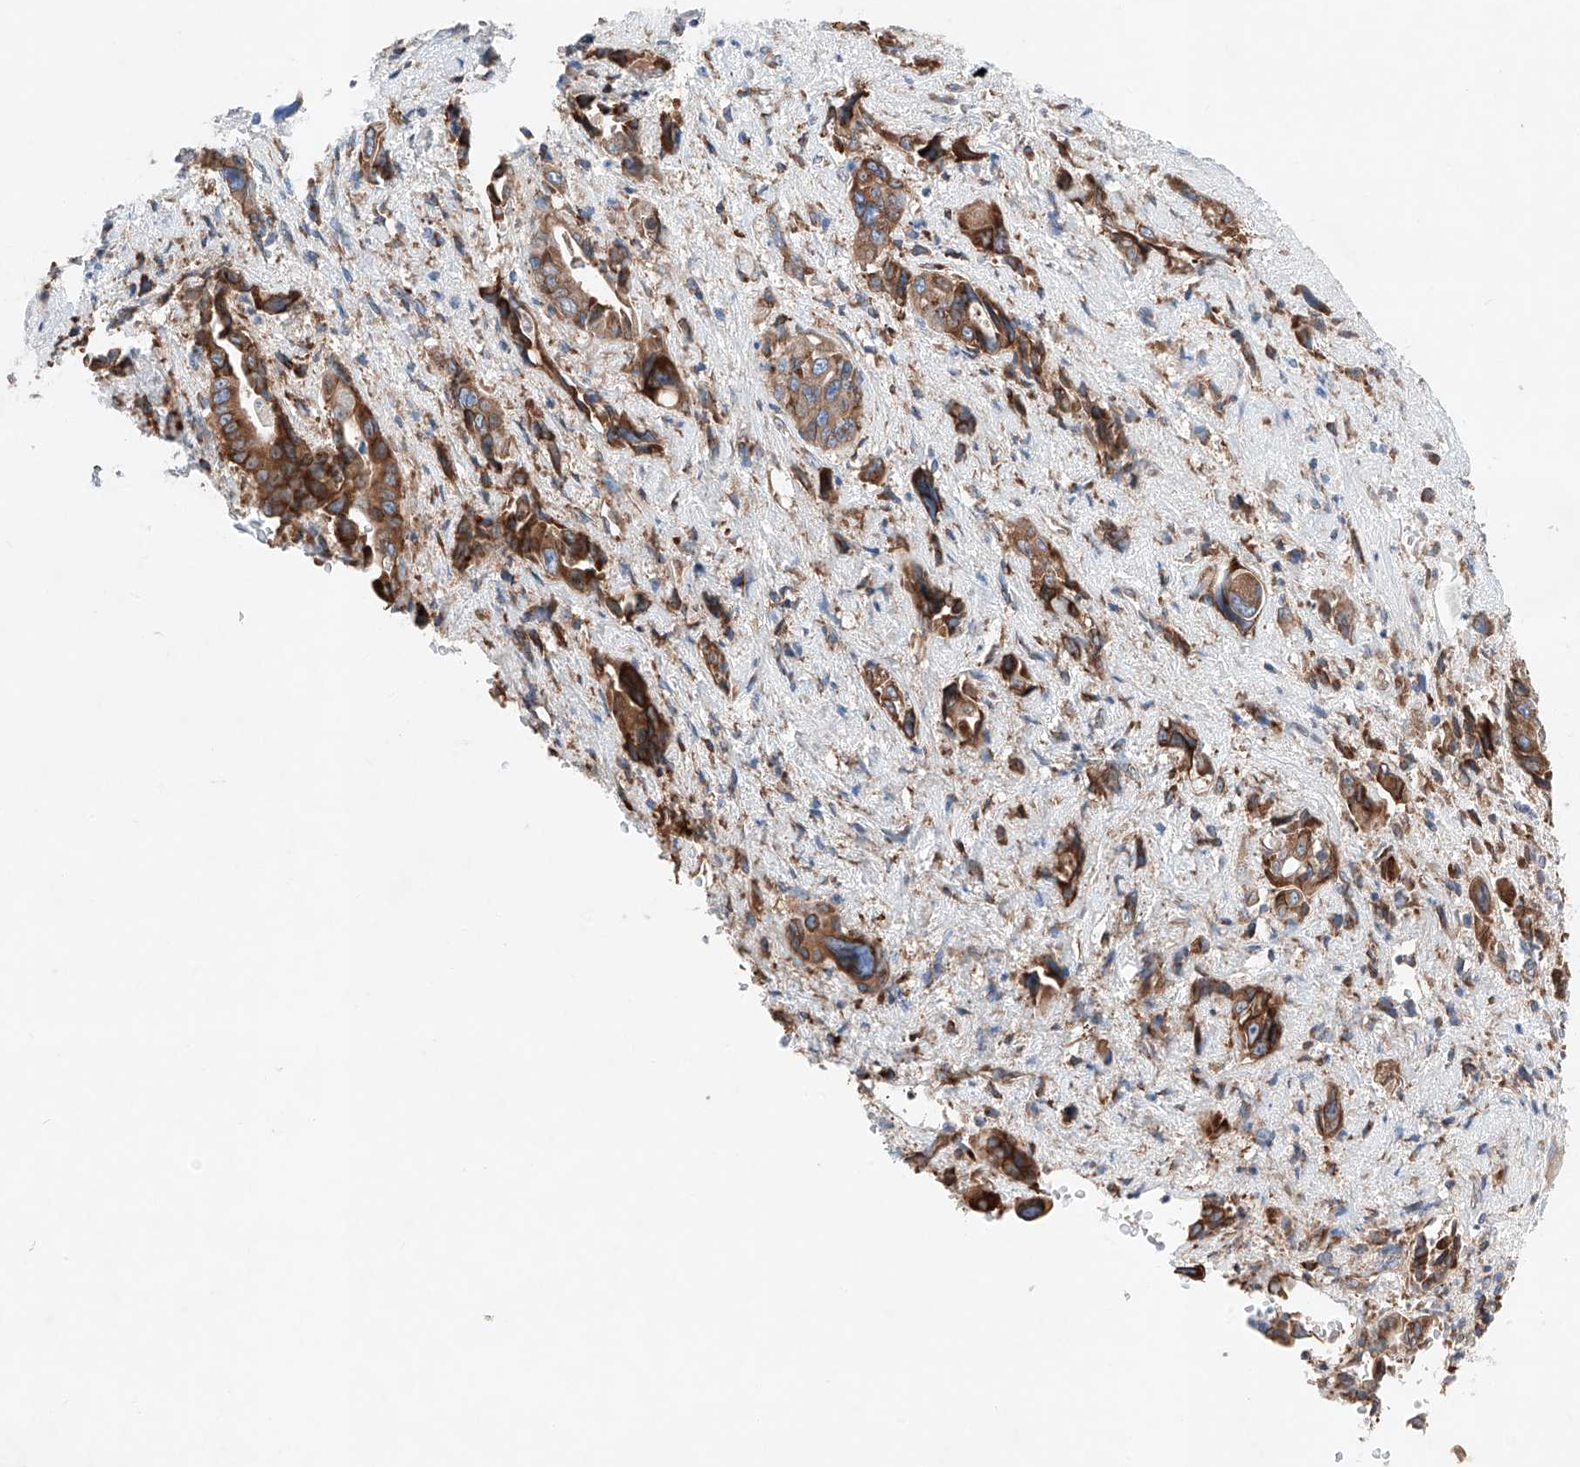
{"staining": {"intensity": "moderate", "quantity": ">75%", "location": "cytoplasmic/membranous"}, "tissue": "pancreatic cancer", "cell_type": "Tumor cells", "image_type": "cancer", "snomed": [{"axis": "morphology", "description": "Adenocarcinoma, NOS"}, {"axis": "topography", "description": "Pancreas"}], "caption": "Immunohistochemistry (IHC) of human pancreatic cancer (adenocarcinoma) exhibits medium levels of moderate cytoplasmic/membranous positivity in approximately >75% of tumor cells. Using DAB (brown) and hematoxylin (blue) stains, captured at high magnification using brightfield microscopy.", "gene": "CRELD1", "patient": {"sex": "male", "age": 46}}